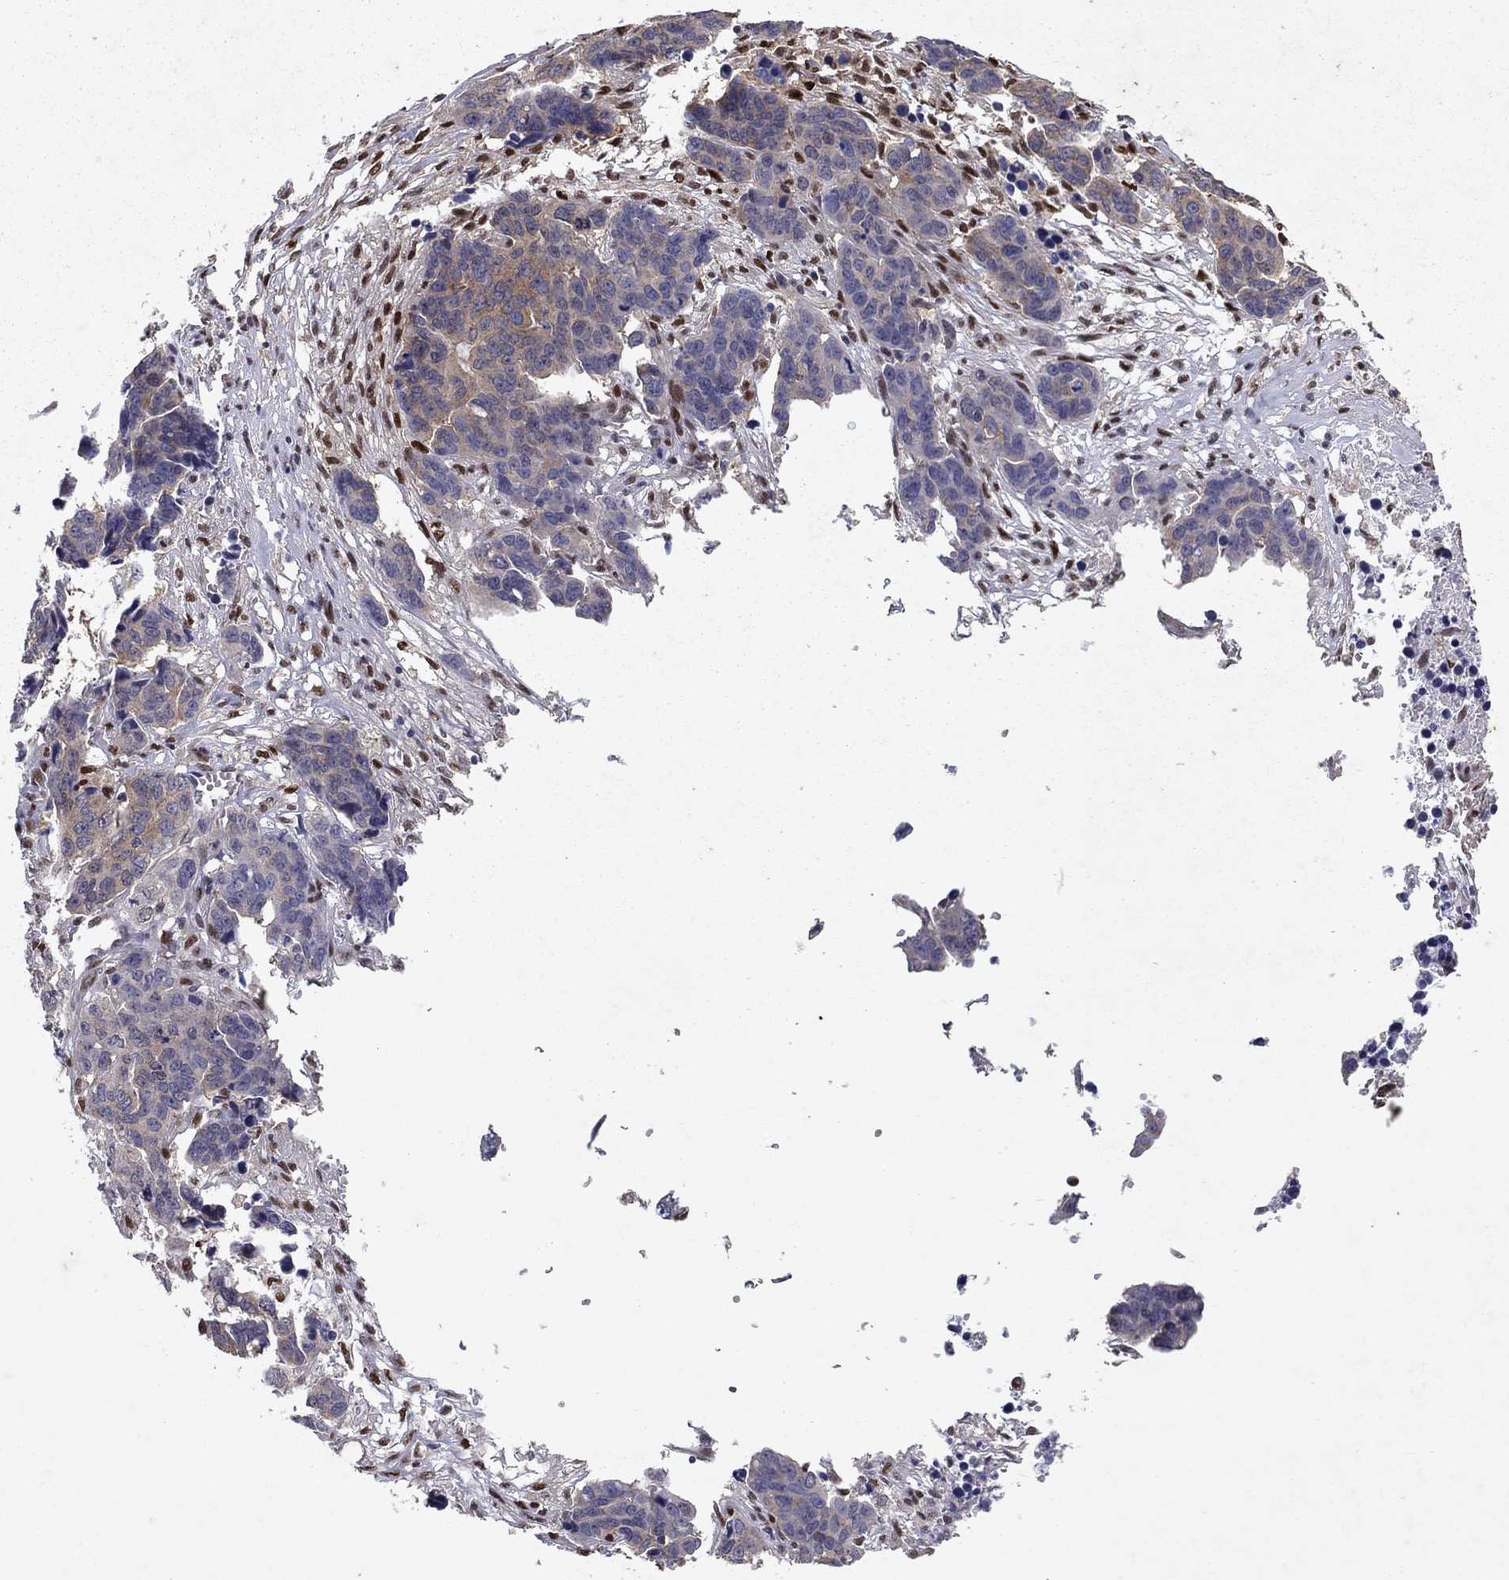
{"staining": {"intensity": "weak", "quantity": "<25%", "location": "cytoplasmic/membranous"}, "tissue": "ovarian cancer", "cell_type": "Tumor cells", "image_type": "cancer", "snomed": [{"axis": "morphology", "description": "Carcinoma, endometroid"}, {"axis": "topography", "description": "Ovary"}], "caption": "Micrograph shows no significant protein expression in tumor cells of ovarian endometroid carcinoma.", "gene": "CRTC1", "patient": {"sex": "female", "age": 78}}